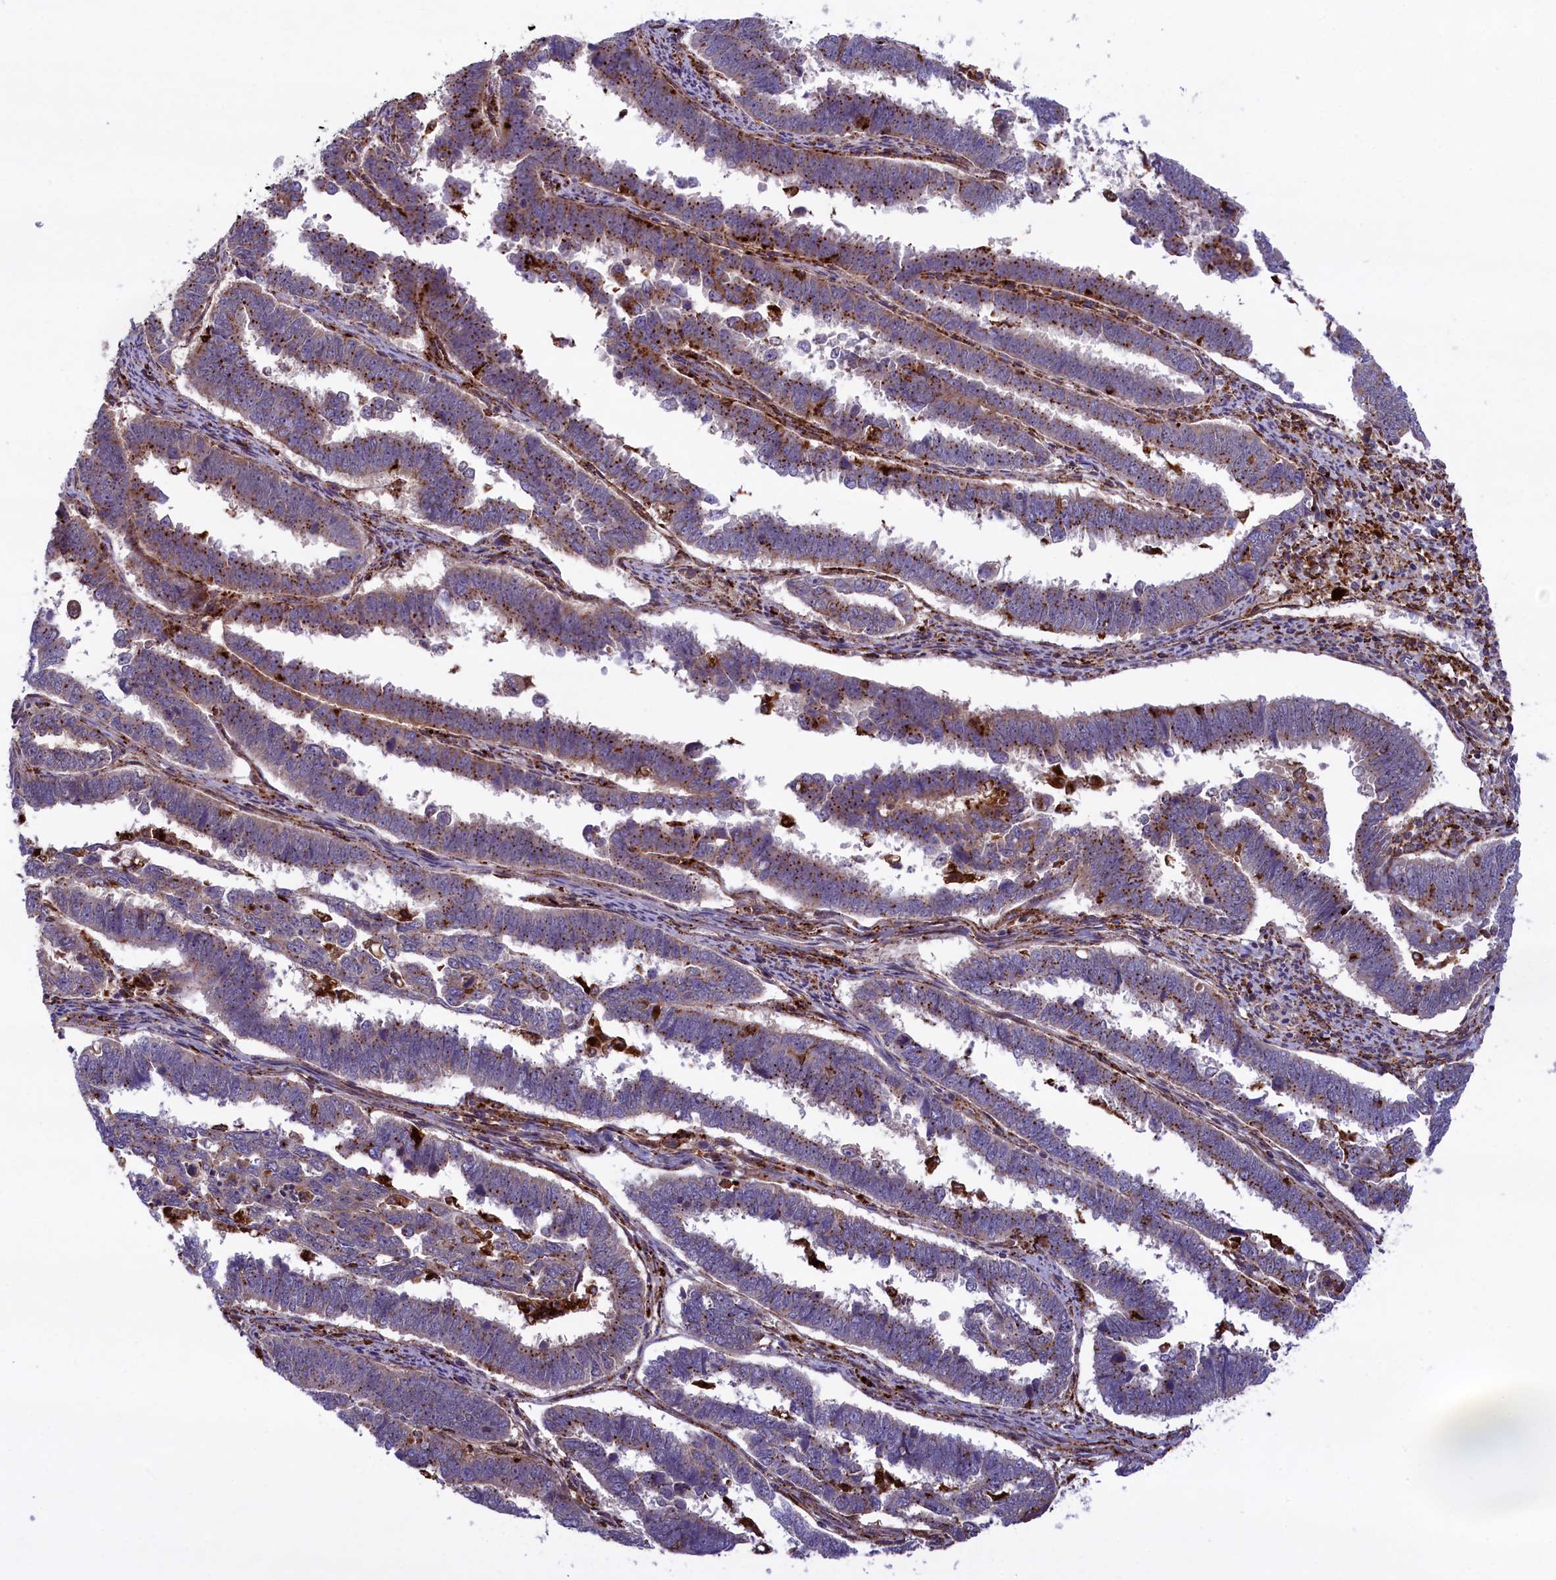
{"staining": {"intensity": "strong", "quantity": "<25%", "location": "cytoplasmic/membranous"}, "tissue": "endometrial cancer", "cell_type": "Tumor cells", "image_type": "cancer", "snomed": [{"axis": "morphology", "description": "Adenocarcinoma, NOS"}, {"axis": "topography", "description": "Endometrium"}], "caption": "Endometrial cancer (adenocarcinoma) tissue displays strong cytoplasmic/membranous staining in about <25% of tumor cells (Brightfield microscopy of DAB IHC at high magnification).", "gene": "MAN2B1", "patient": {"sex": "female", "age": 75}}